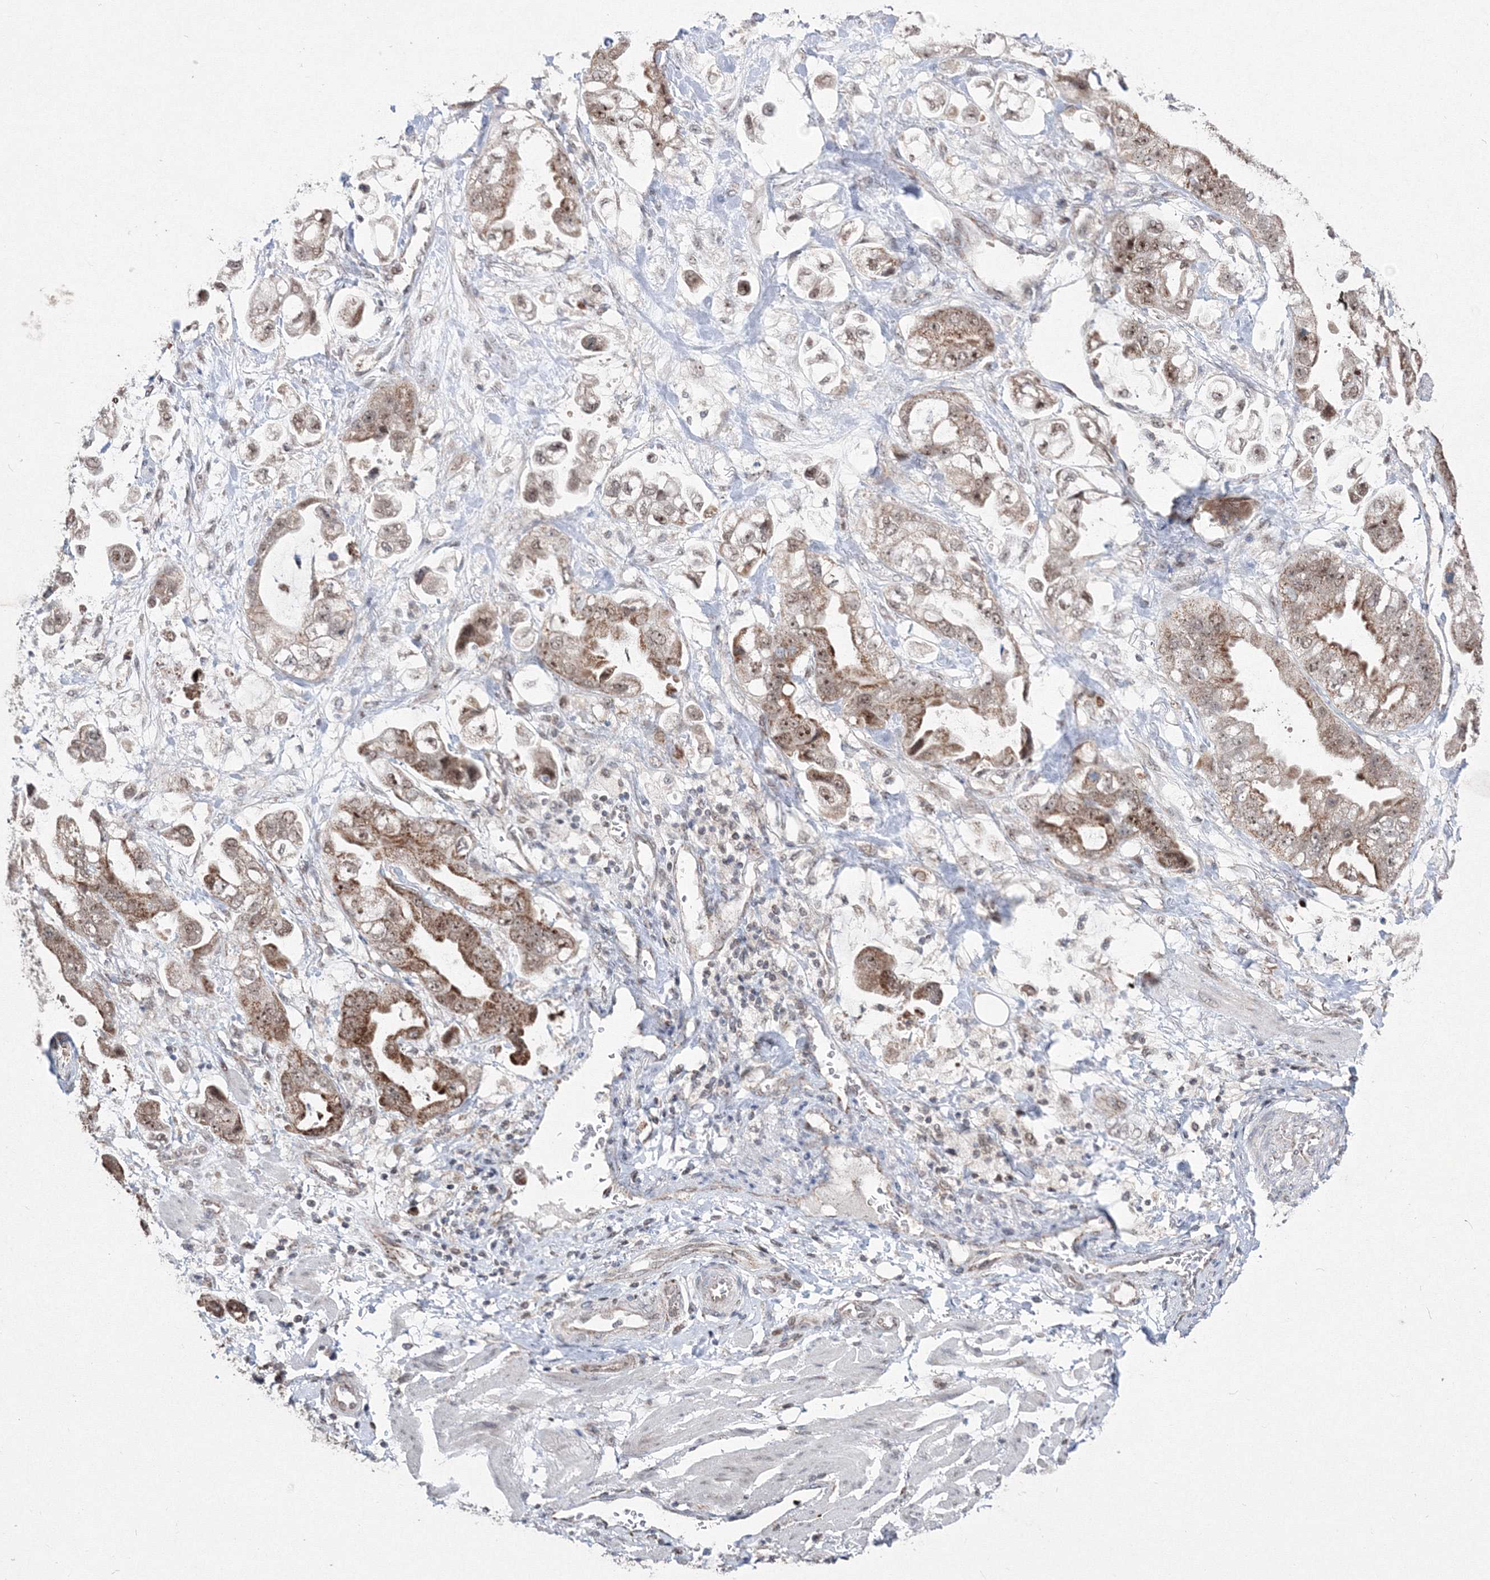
{"staining": {"intensity": "moderate", "quantity": ">75%", "location": "cytoplasmic/membranous,nuclear"}, "tissue": "stomach cancer", "cell_type": "Tumor cells", "image_type": "cancer", "snomed": [{"axis": "morphology", "description": "Adenocarcinoma, NOS"}, {"axis": "topography", "description": "Stomach"}], "caption": "Immunohistochemistry of adenocarcinoma (stomach) exhibits medium levels of moderate cytoplasmic/membranous and nuclear staining in about >75% of tumor cells. The protein is stained brown, and the nuclei are stained in blue (DAB IHC with brightfield microscopy, high magnification).", "gene": "GRSF1", "patient": {"sex": "male", "age": 62}}